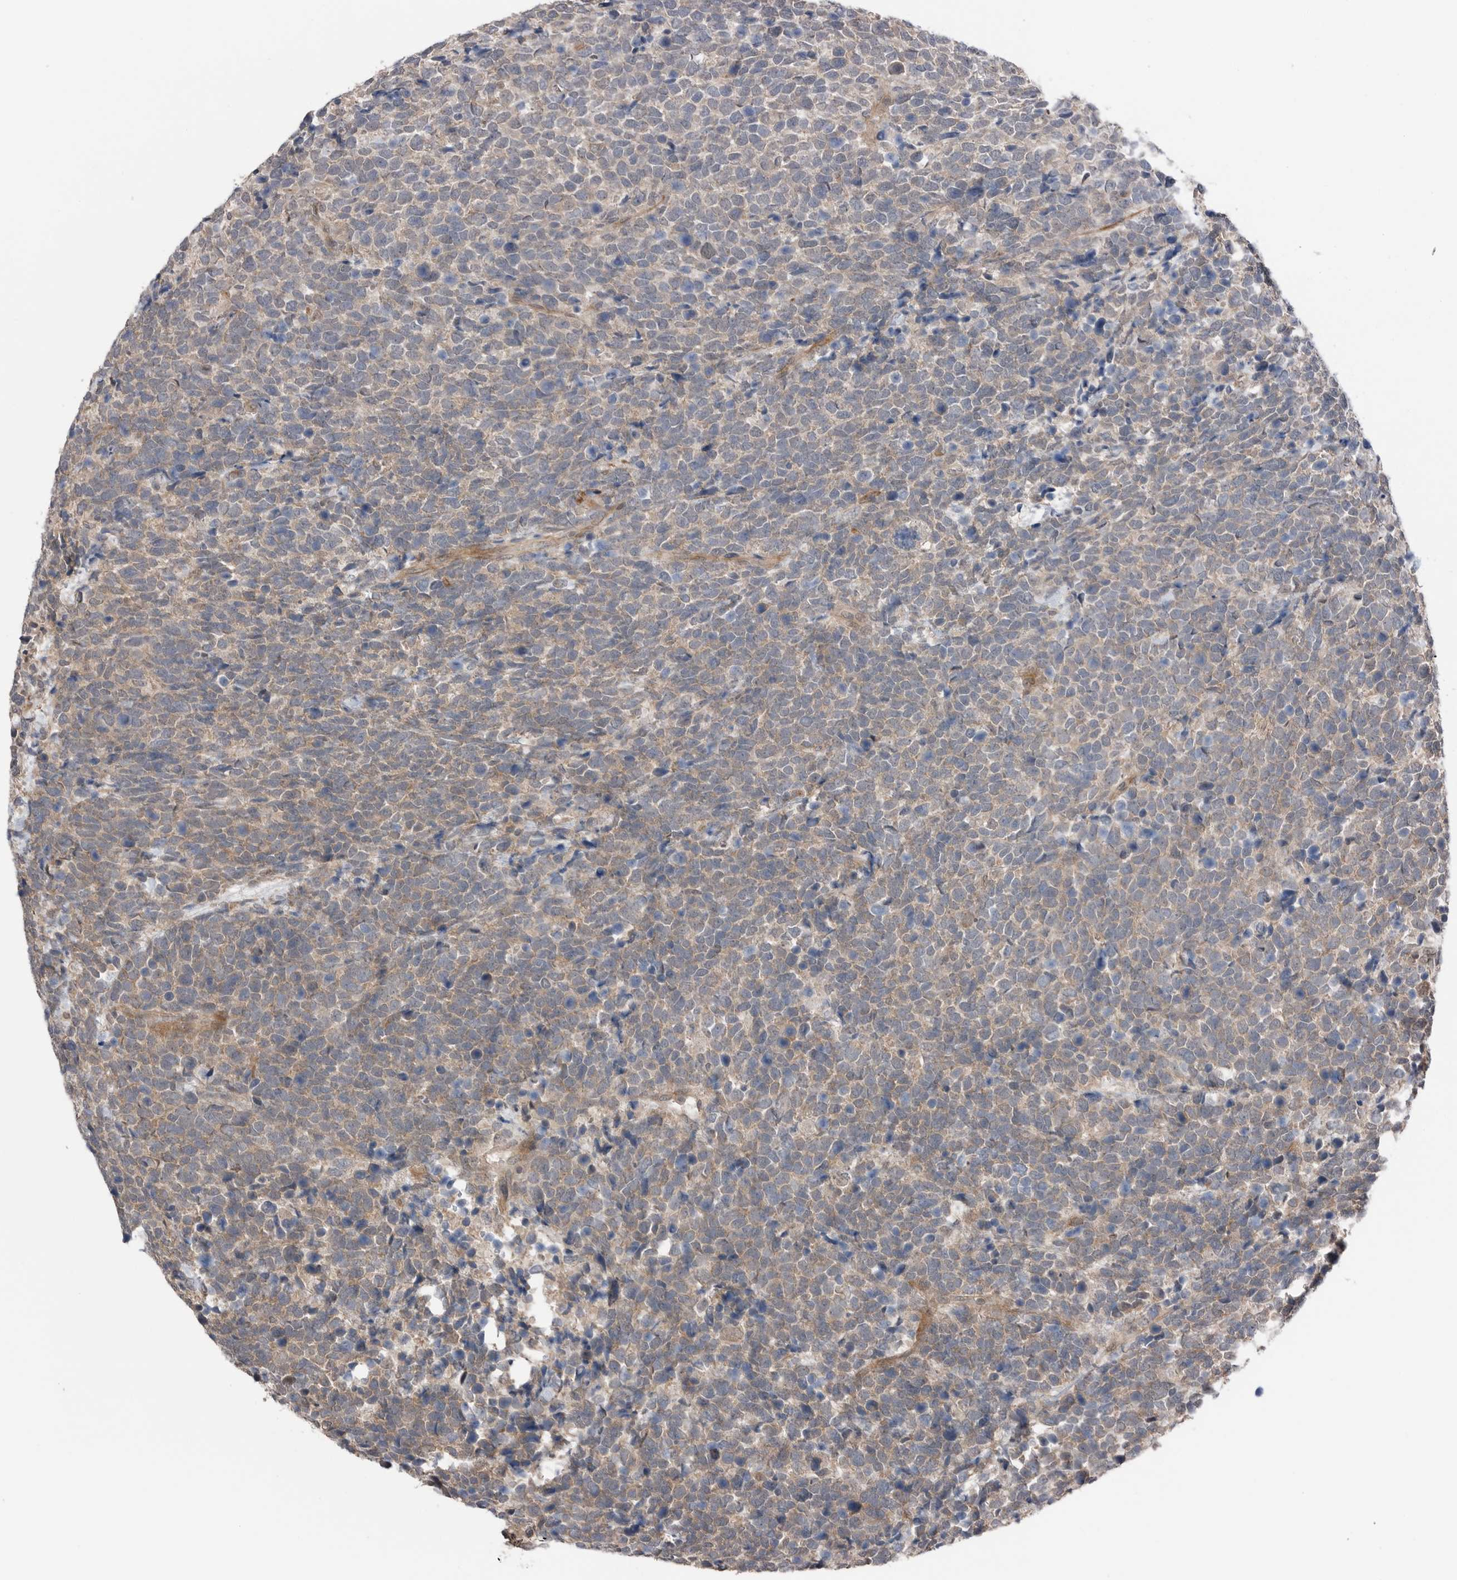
{"staining": {"intensity": "weak", "quantity": ">75%", "location": "cytoplasmic/membranous"}, "tissue": "urothelial cancer", "cell_type": "Tumor cells", "image_type": "cancer", "snomed": [{"axis": "morphology", "description": "Urothelial carcinoma, High grade"}, {"axis": "topography", "description": "Urinary bladder"}], "caption": "Immunohistochemical staining of urothelial carcinoma (high-grade) shows low levels of weak cytoplasmic/membranous positivity in approximately >75% of tumor cells.", "gene": "PEAK1", "patient": {"sex": "female", "age": 82}}